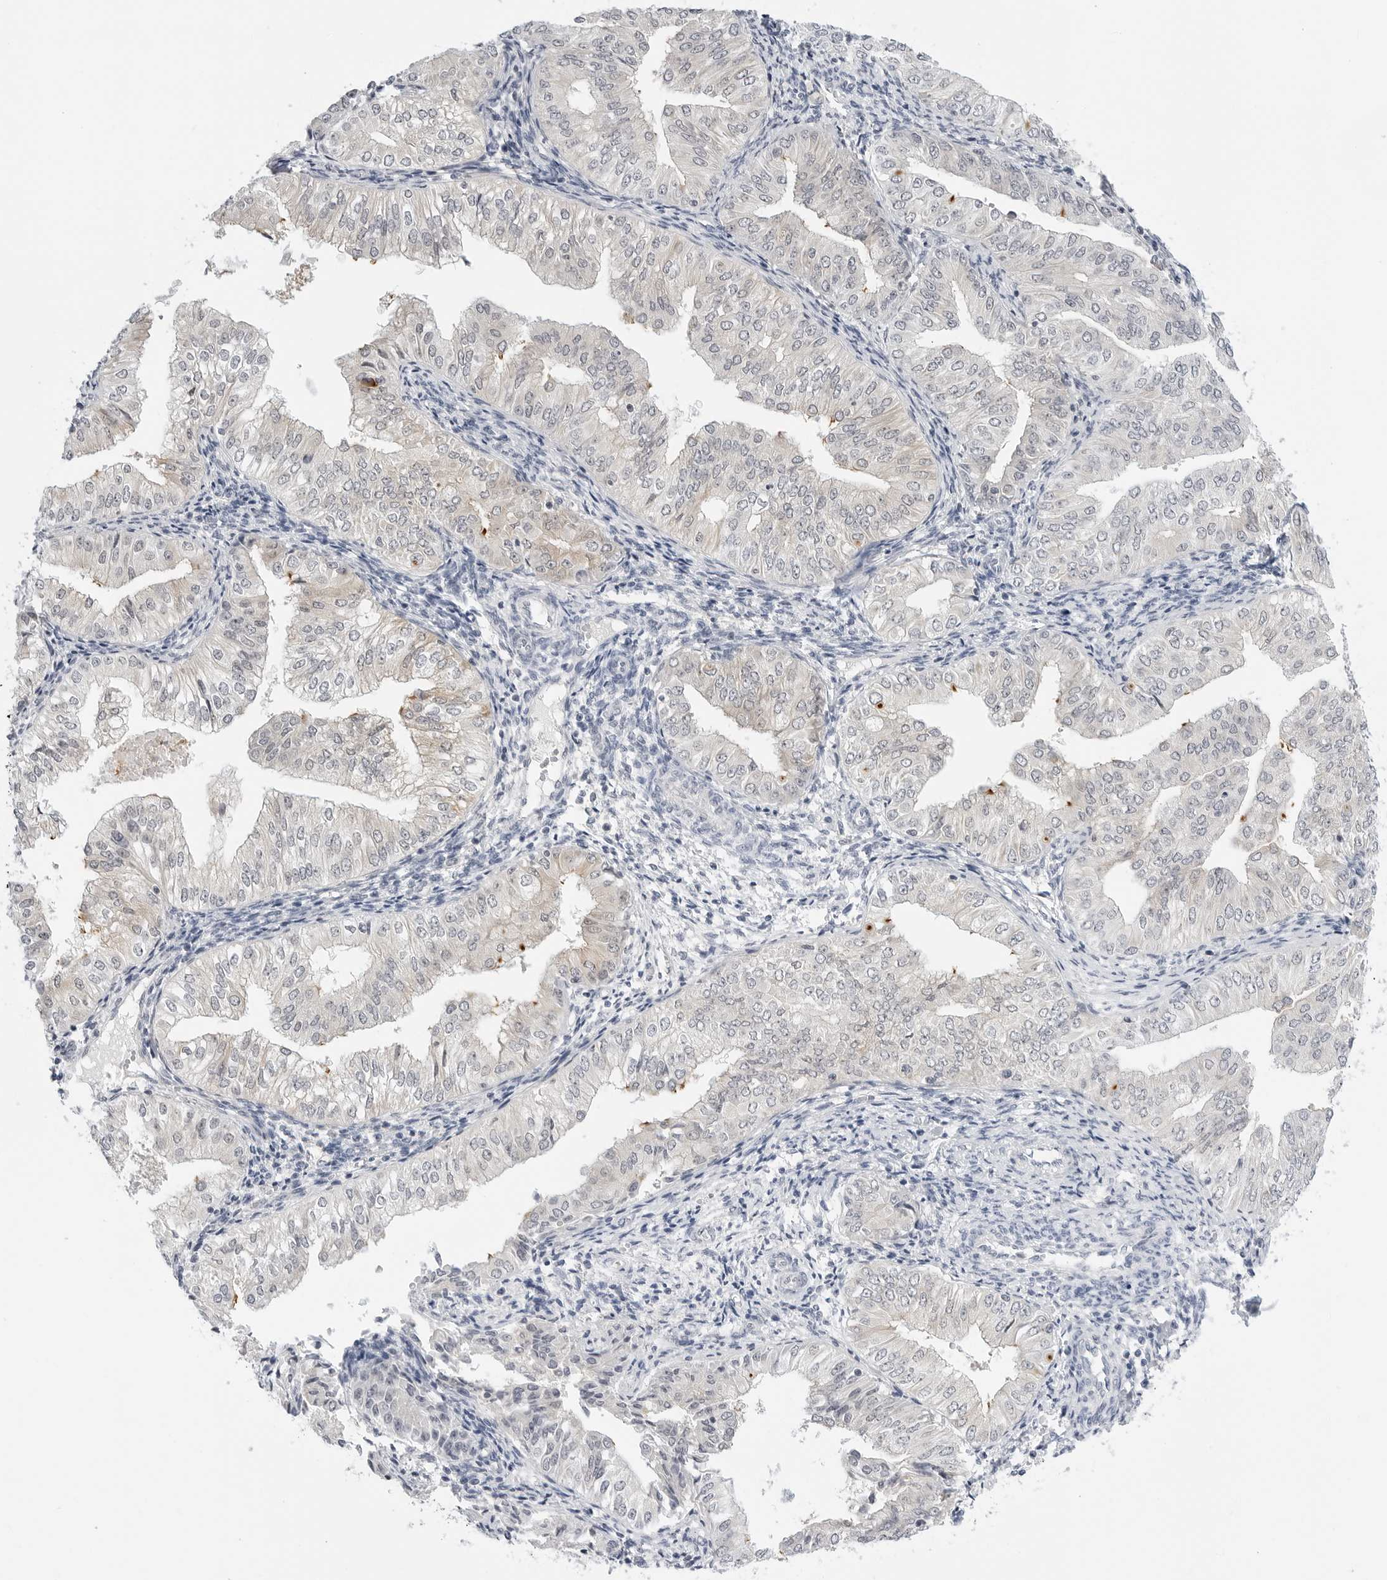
{"staining": {"intensity": "negative", "quantity": "none", "location": "none"}, "tissue": "endometrial cancer", "cell_type": "Tumor cells", "image_type": "cancer", "snomed": [{"axis": "morphology", "description": "Normal tissue, NOS"}, {"axis": "morphology", "description": "Adenocarcinoma, NOS"}, {"axis": "topography", "description": "Endometrium"}], "caption": "Tumor cells are negative for protein expression in human adenocarcinoma (endometrial).", "gene": "MAP2K5", "patient": {"sex": "female", "age": 53}}